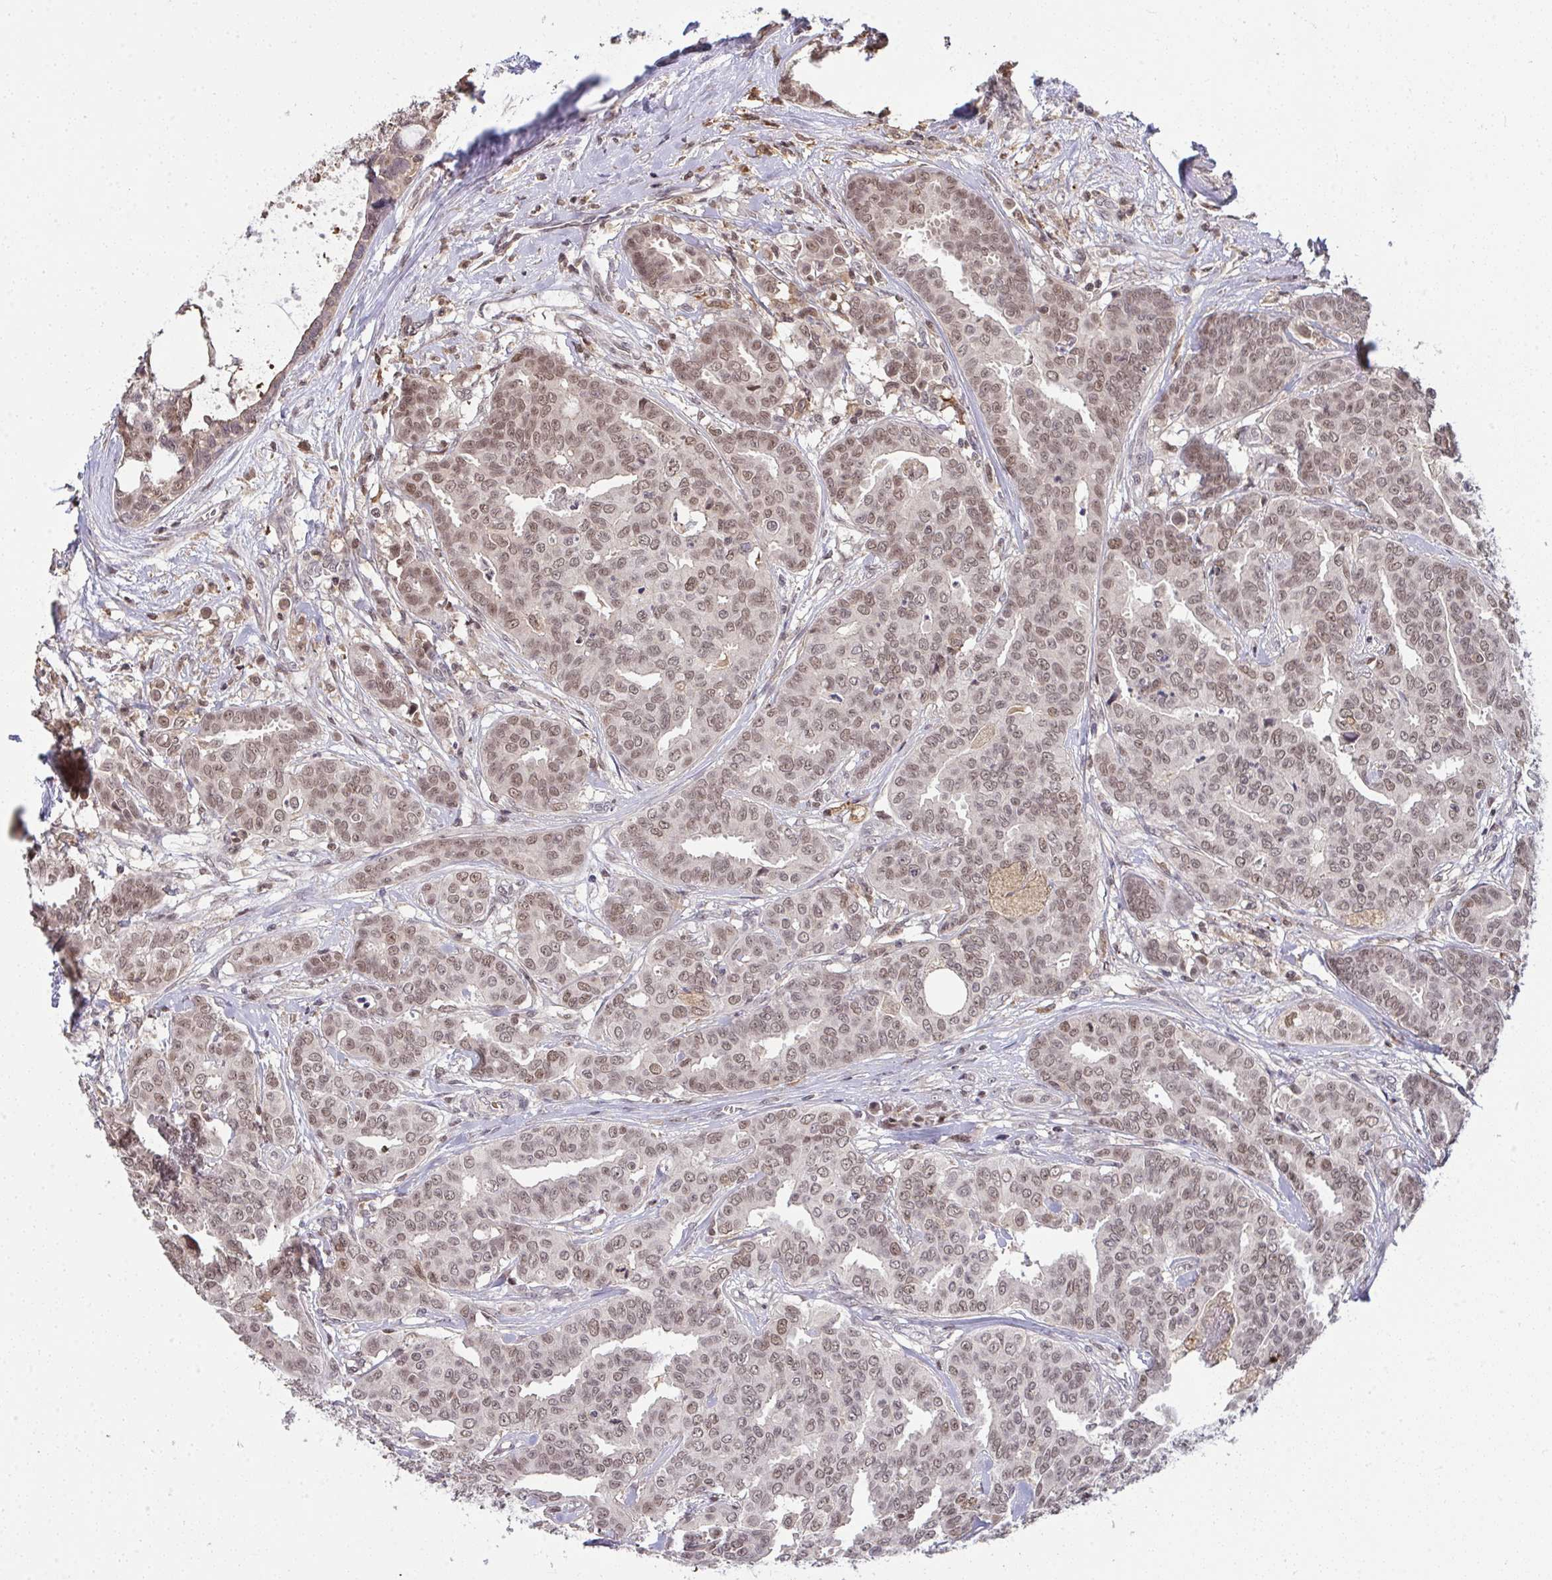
{"staining": {"intensity": "moderate", "quantity": ">75%", "location": "nuclear"}, "tissue": "breast cancer", "cell_type": "Tumor cells", "image_type": "cancer", "snomed": [{"axis": "morphology", "description": "Duct carcinoma"}, {"axis": "topography", "description": "Breast"}], "caption": "Protein expression by immunohistochemistry (IHC) shows moderate nuclear positivity in approximately >75% of tumor cells in breast cancer.", "gene": "SAP30", "patient": {"sex": "female", "age": 45}}